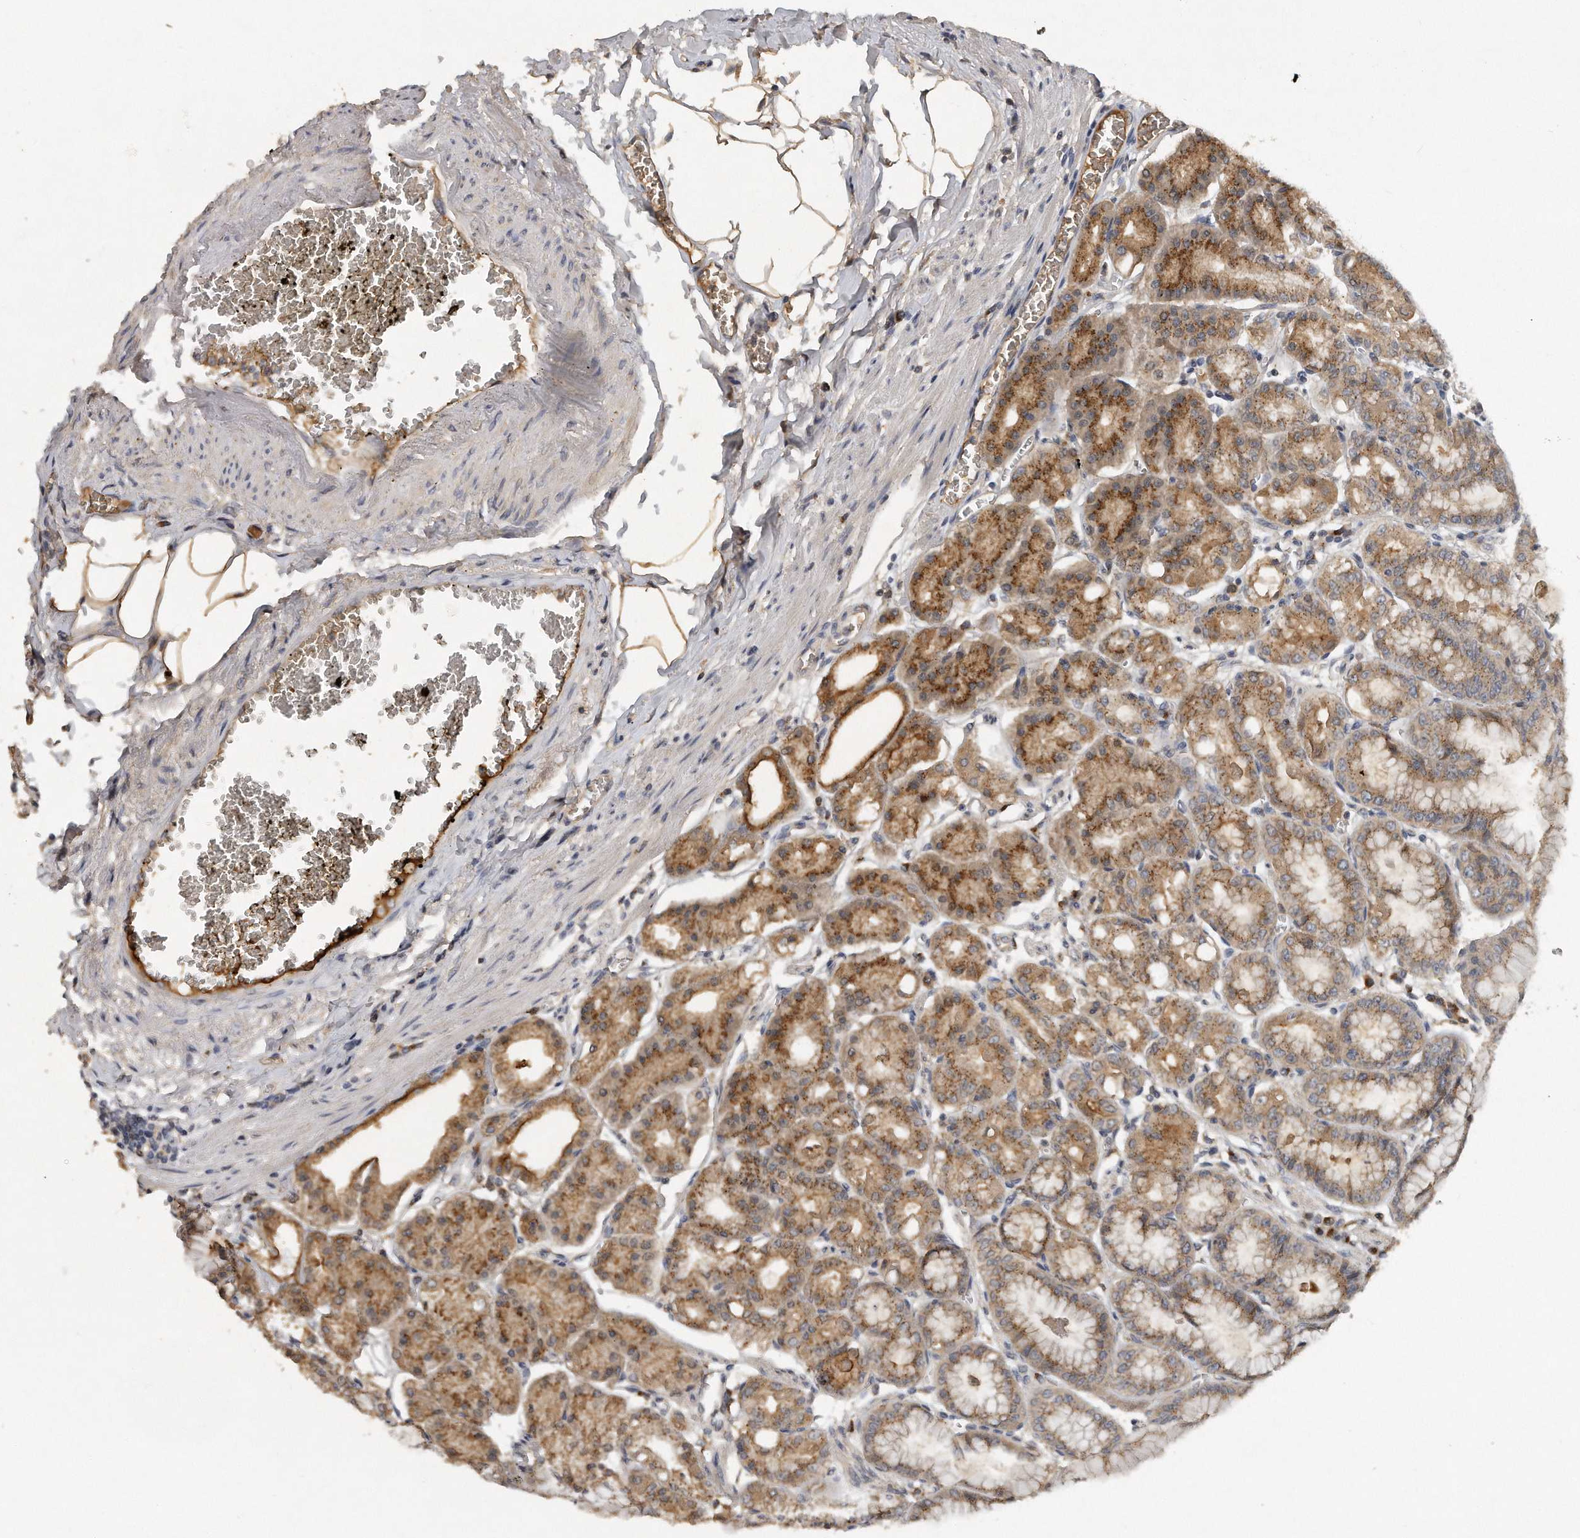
{"staining": {"intensity": "moderate", "quantity": ">75%", "location": "cytoplasmic/membranous"}, "tissue": "stomach", "cell_type": "Glandular cells", "image_type": "normal", "snomed": [{"axis": "morphology", "description": "Normal tissue, NOS"}, {"axis": "topography", "description": "Stomach, lower"}], "caption": "IHC (DAB (3,3'-diaminobenzidine)) staining of unremarkable stomach exhibits moderate cytoplasmic/membranous protein staining in about >75% of glandular cells. Nuclei are stained in blue.", "gene": "TRAPPC14", "patient": {"sex": "male", "age": 71}}